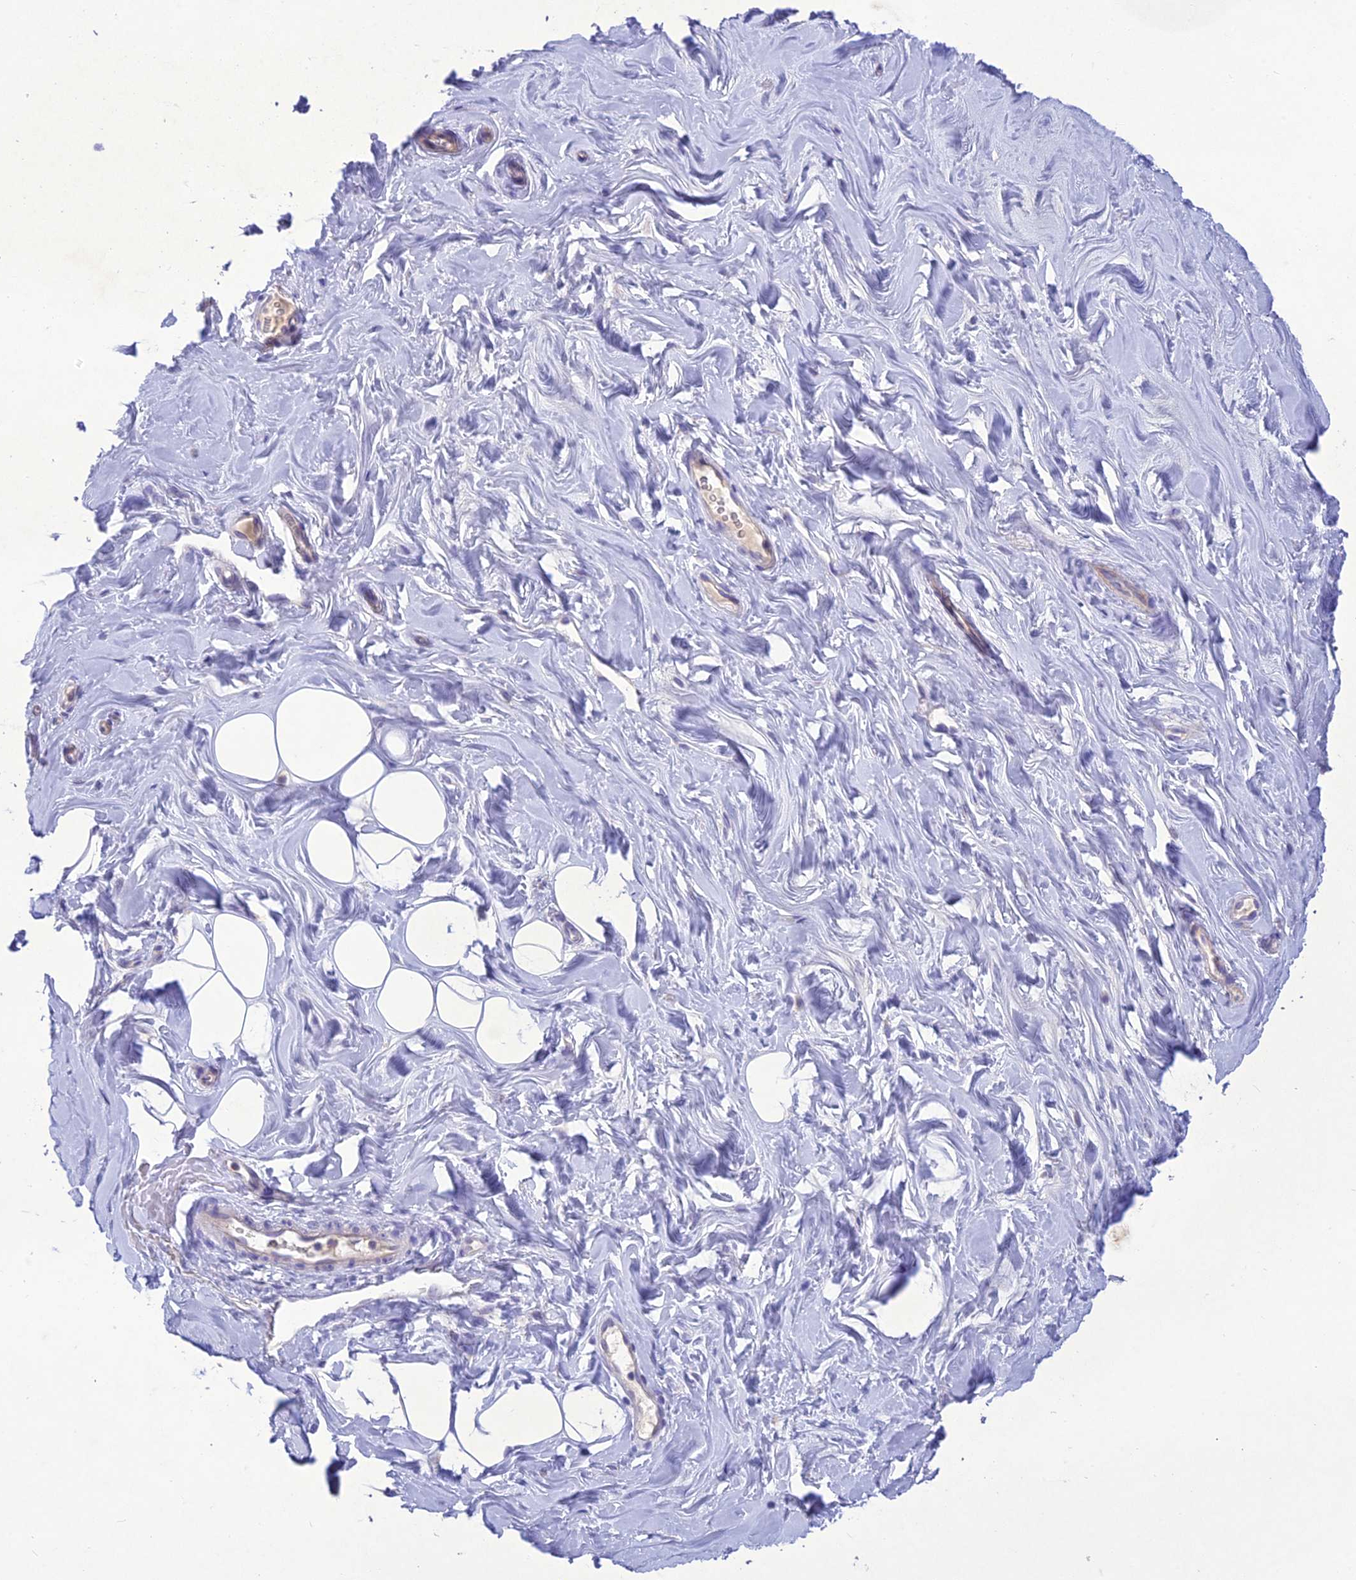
{"staining": {"intensity": "negative", "quantity": "none", "location": "none"}, "tissue": "adipose tissue", "cell_type": "Adipocytes", "image_type": "normal", "snomed": [{"axis": "morphology", "description": "Normal tissue, NOS"}, {"axis": "topography", "description": "Breast"}], "caption": "This is an immunohistochemistry micrograph of normal adipose tissue. There is no expression in adipocytes.", "gene": "SLC13A5", "patient": {"sex": "female", "age": 26}}